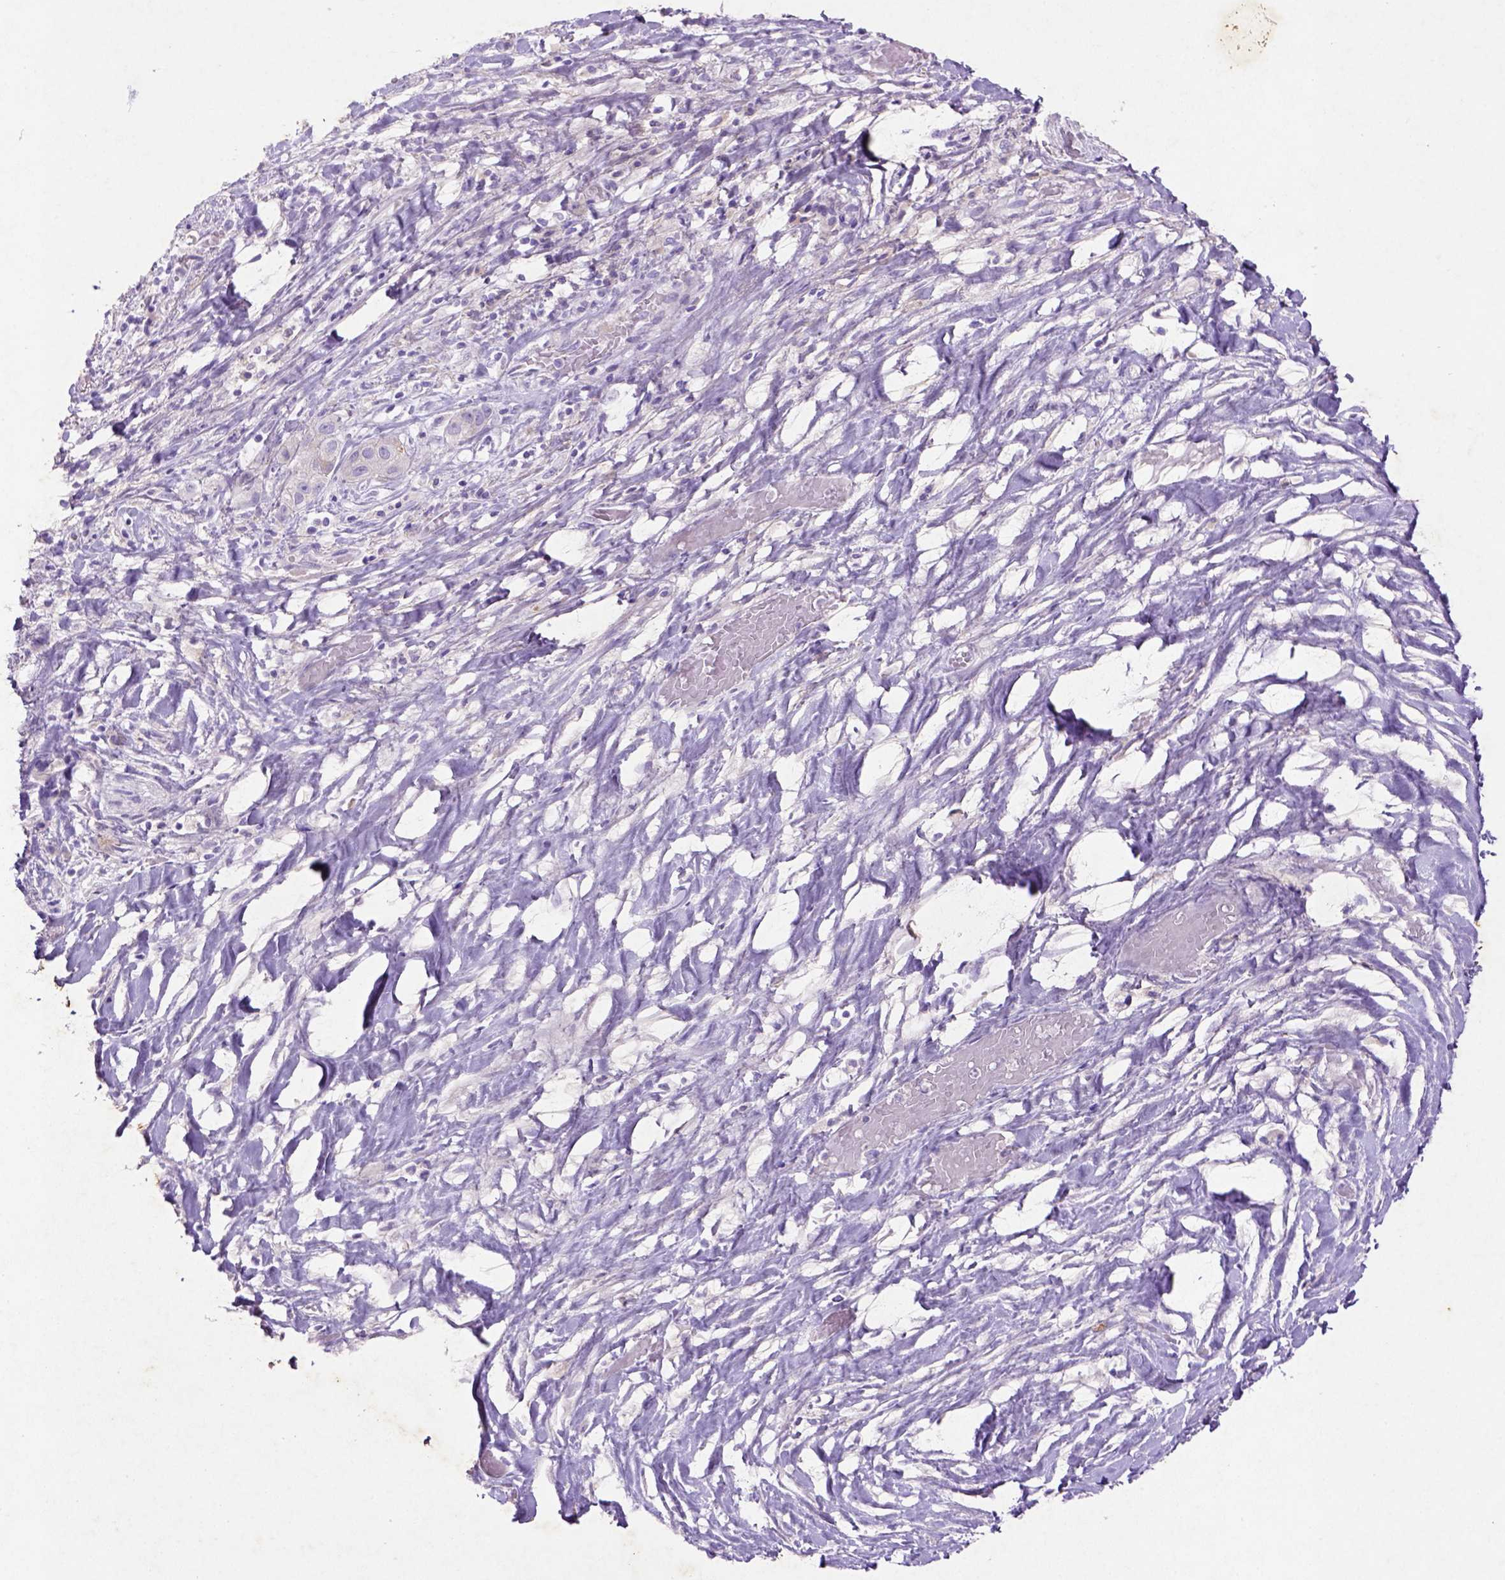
{"staining": {"intensity": "negative", "quantity": "none", "location": "none"}, "tissue": "liver cancer", "cell_type": "Tumor cells", "image_type": "cancer", "snomed": [{"axis": "morphology", "description": "Cholangiocarcinoma"}, {"axis": "topography", "description": "Liver"}], "caption": "Immunohistochemical staining of liver cholangiocarcinoma exhibits no significant staining in tumor cells.", "gene": "NUDT2", "patient": {"sex": "female", "age": 52}}